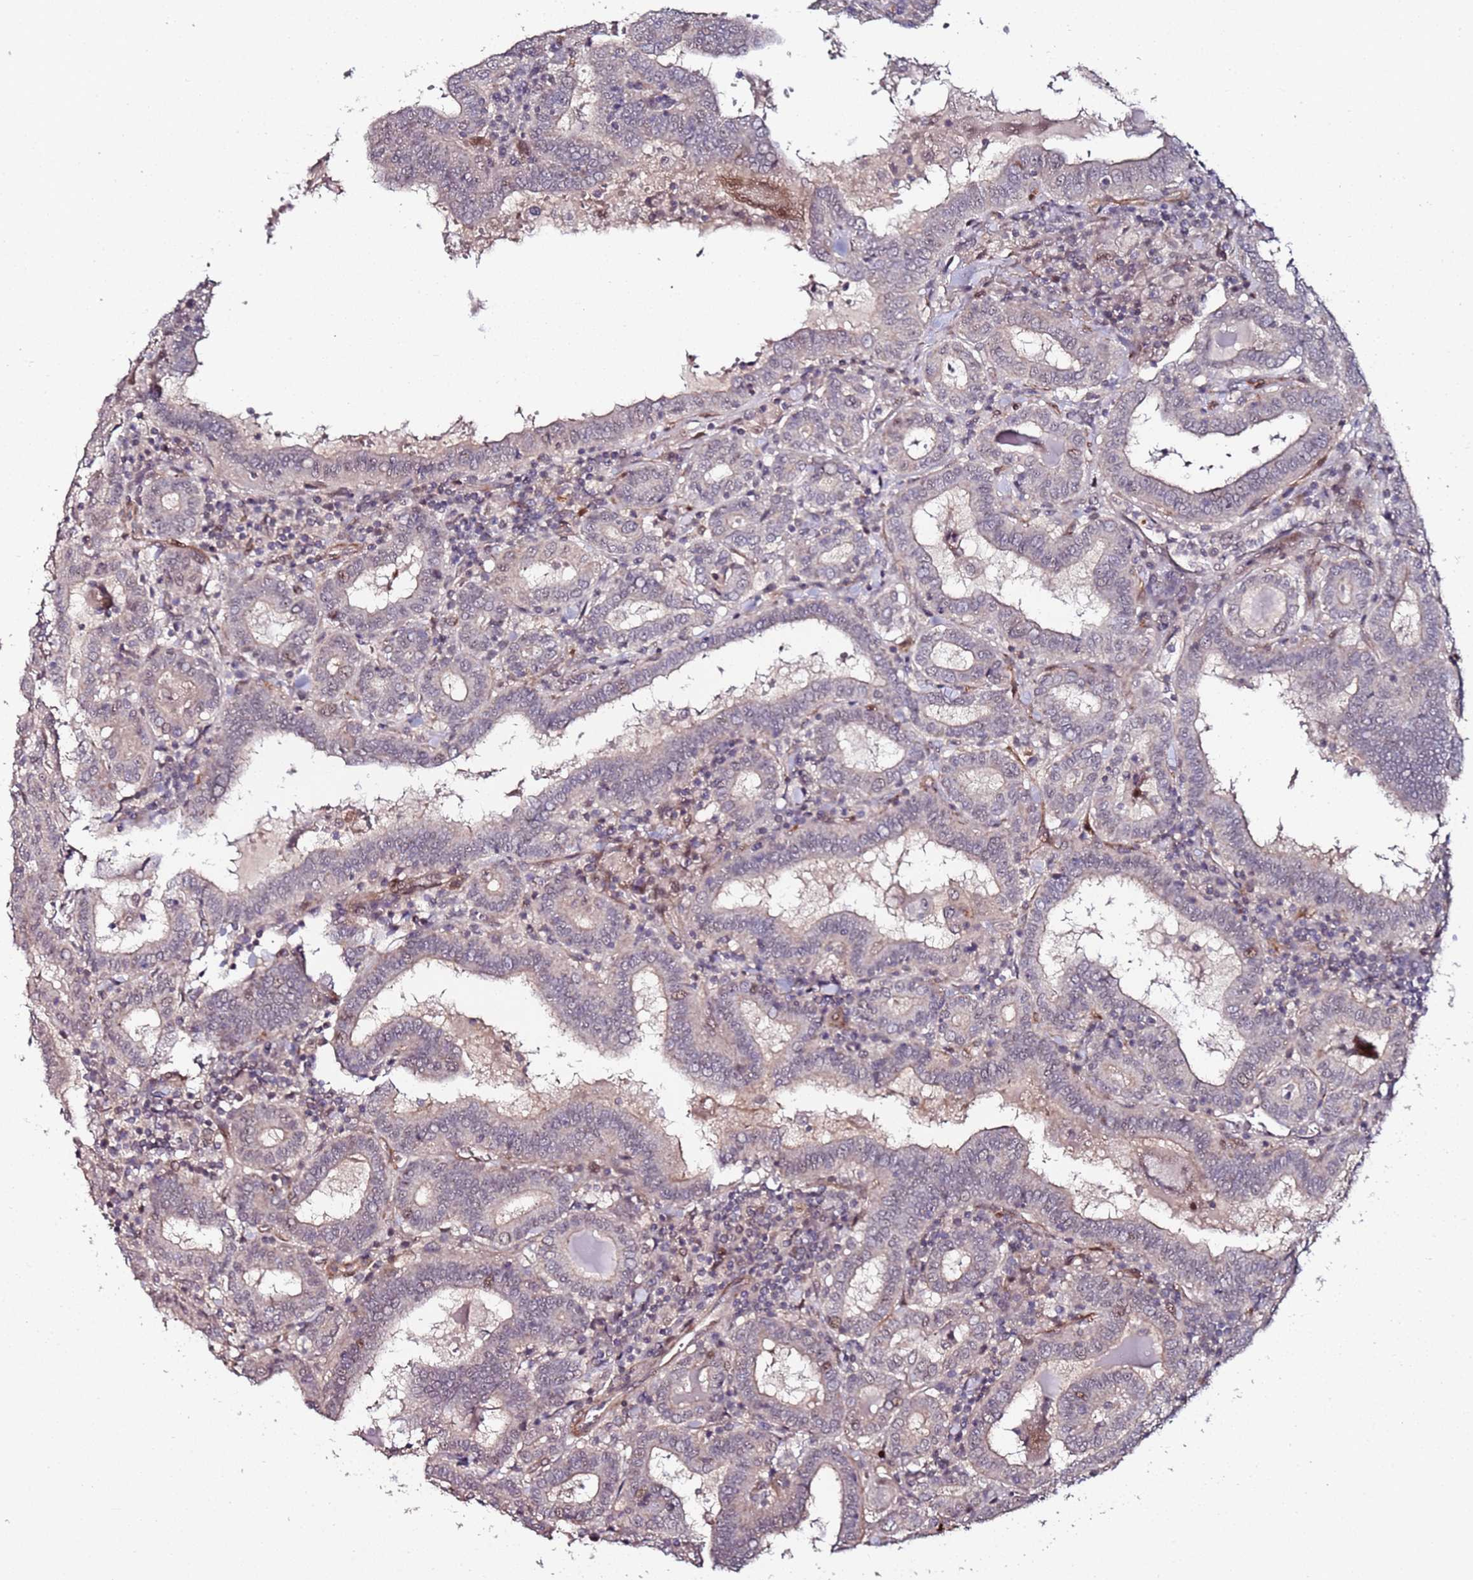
{"staining": {"intensity": "weak", "quantity": "<25%", "location": "cytoplasmic/membranous"}, "tissue": "thyroid cancer", "cell_type": "Tumor cells", "image_type": "cancer", "snomed": [{"axis": "morphology", "description": "Papillary adenocarcinoma, NOS"}, {"axis": "topography", "description": "Thyroid gland"}], "caption": "Photomicrograph shows no significant protein positivity in tumor cells of thyroid cancer (papillary adenocarcinoma). (Brightfield microscopy of DAB IHC at high magnification).", "gene": "DUSP28", "patient": {"sex": "female", "age": 72}}